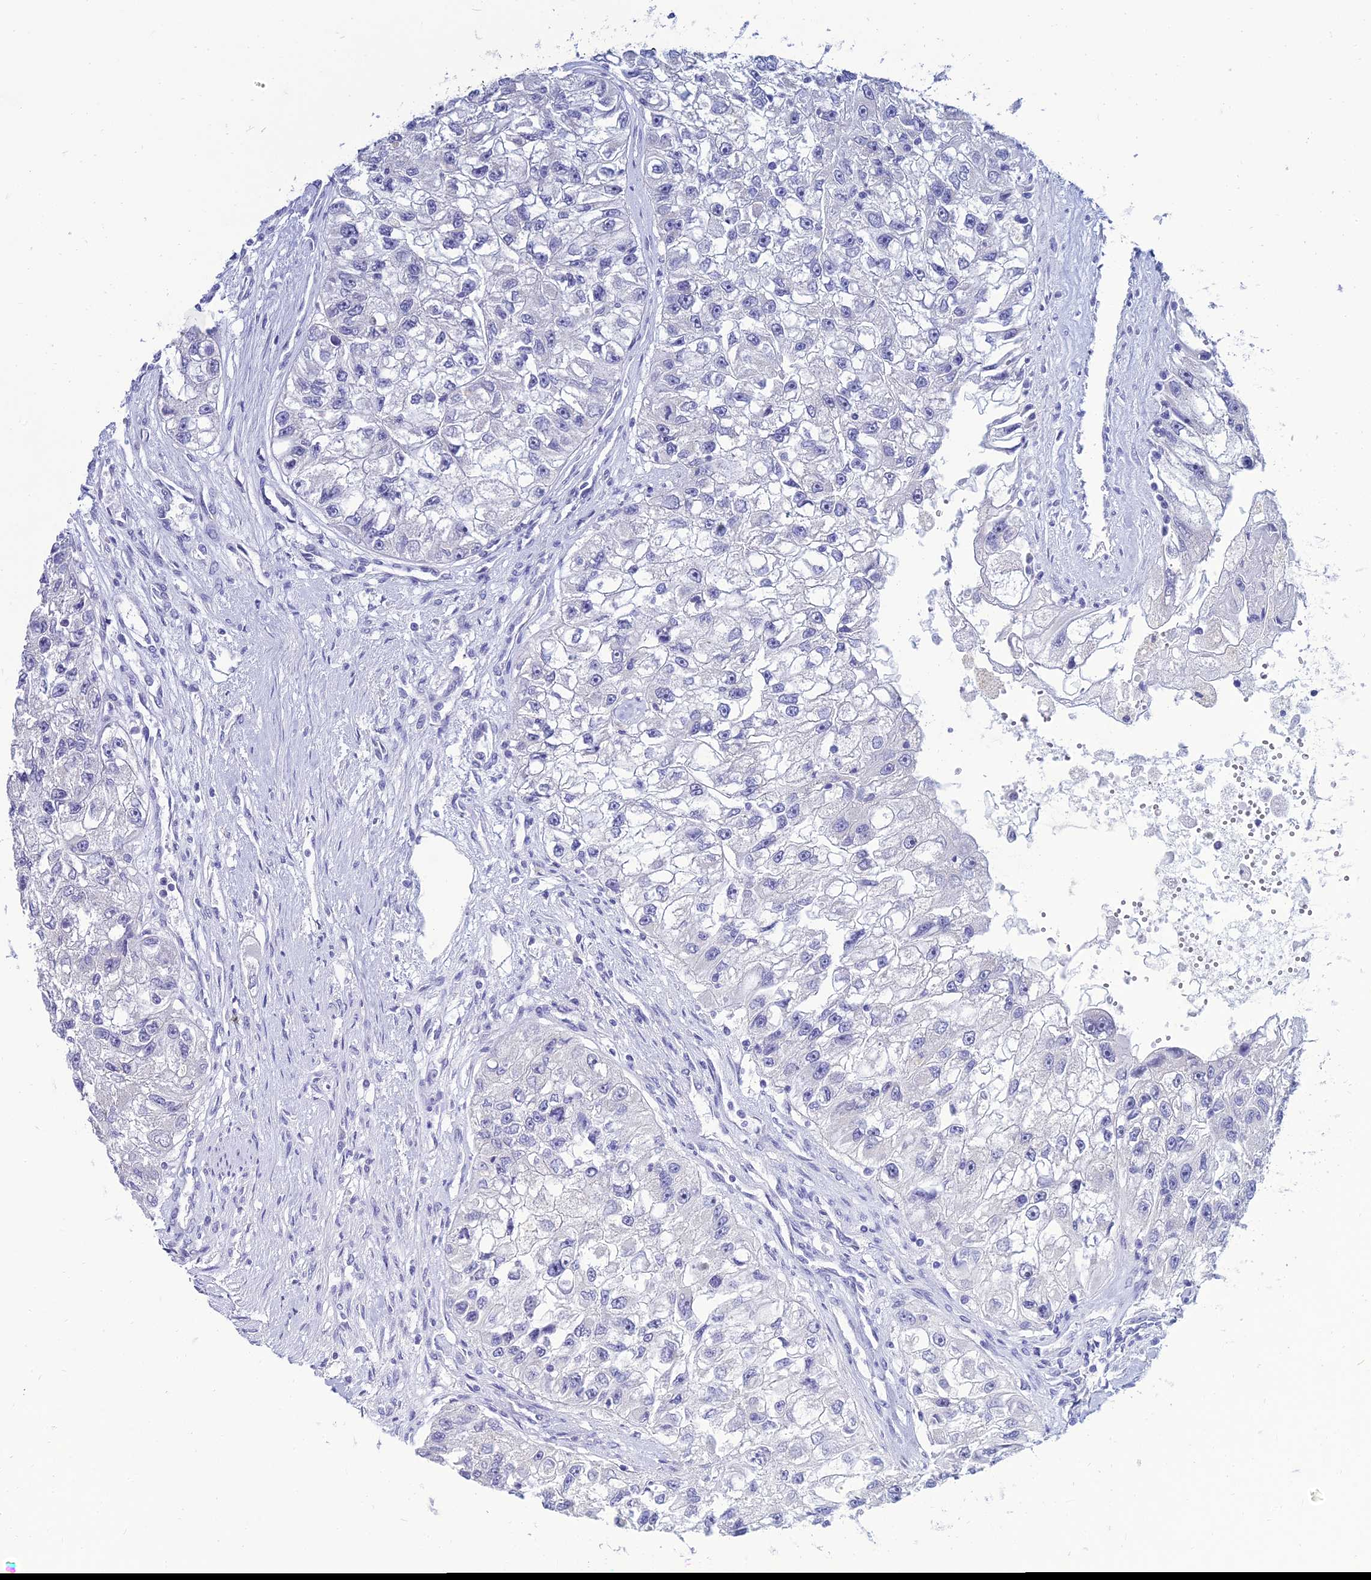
{"staining": {"intensity": "negative", "quantity": "none", "location": "none"}, "tissue": "renal cancer", "cell_type": "Tumor cells", "image_type": "cancer", "snomed": [{"axis": "morphology", "description": "Adenocarcinoma, NOS"}, {"axis": "topography", "description": "Kidney"}], "caption": "IHC of renal cancer demonstrates no positivity in tumor cells.", "gene": "NPY", "patient": {"sex": "male", "age": 63}}